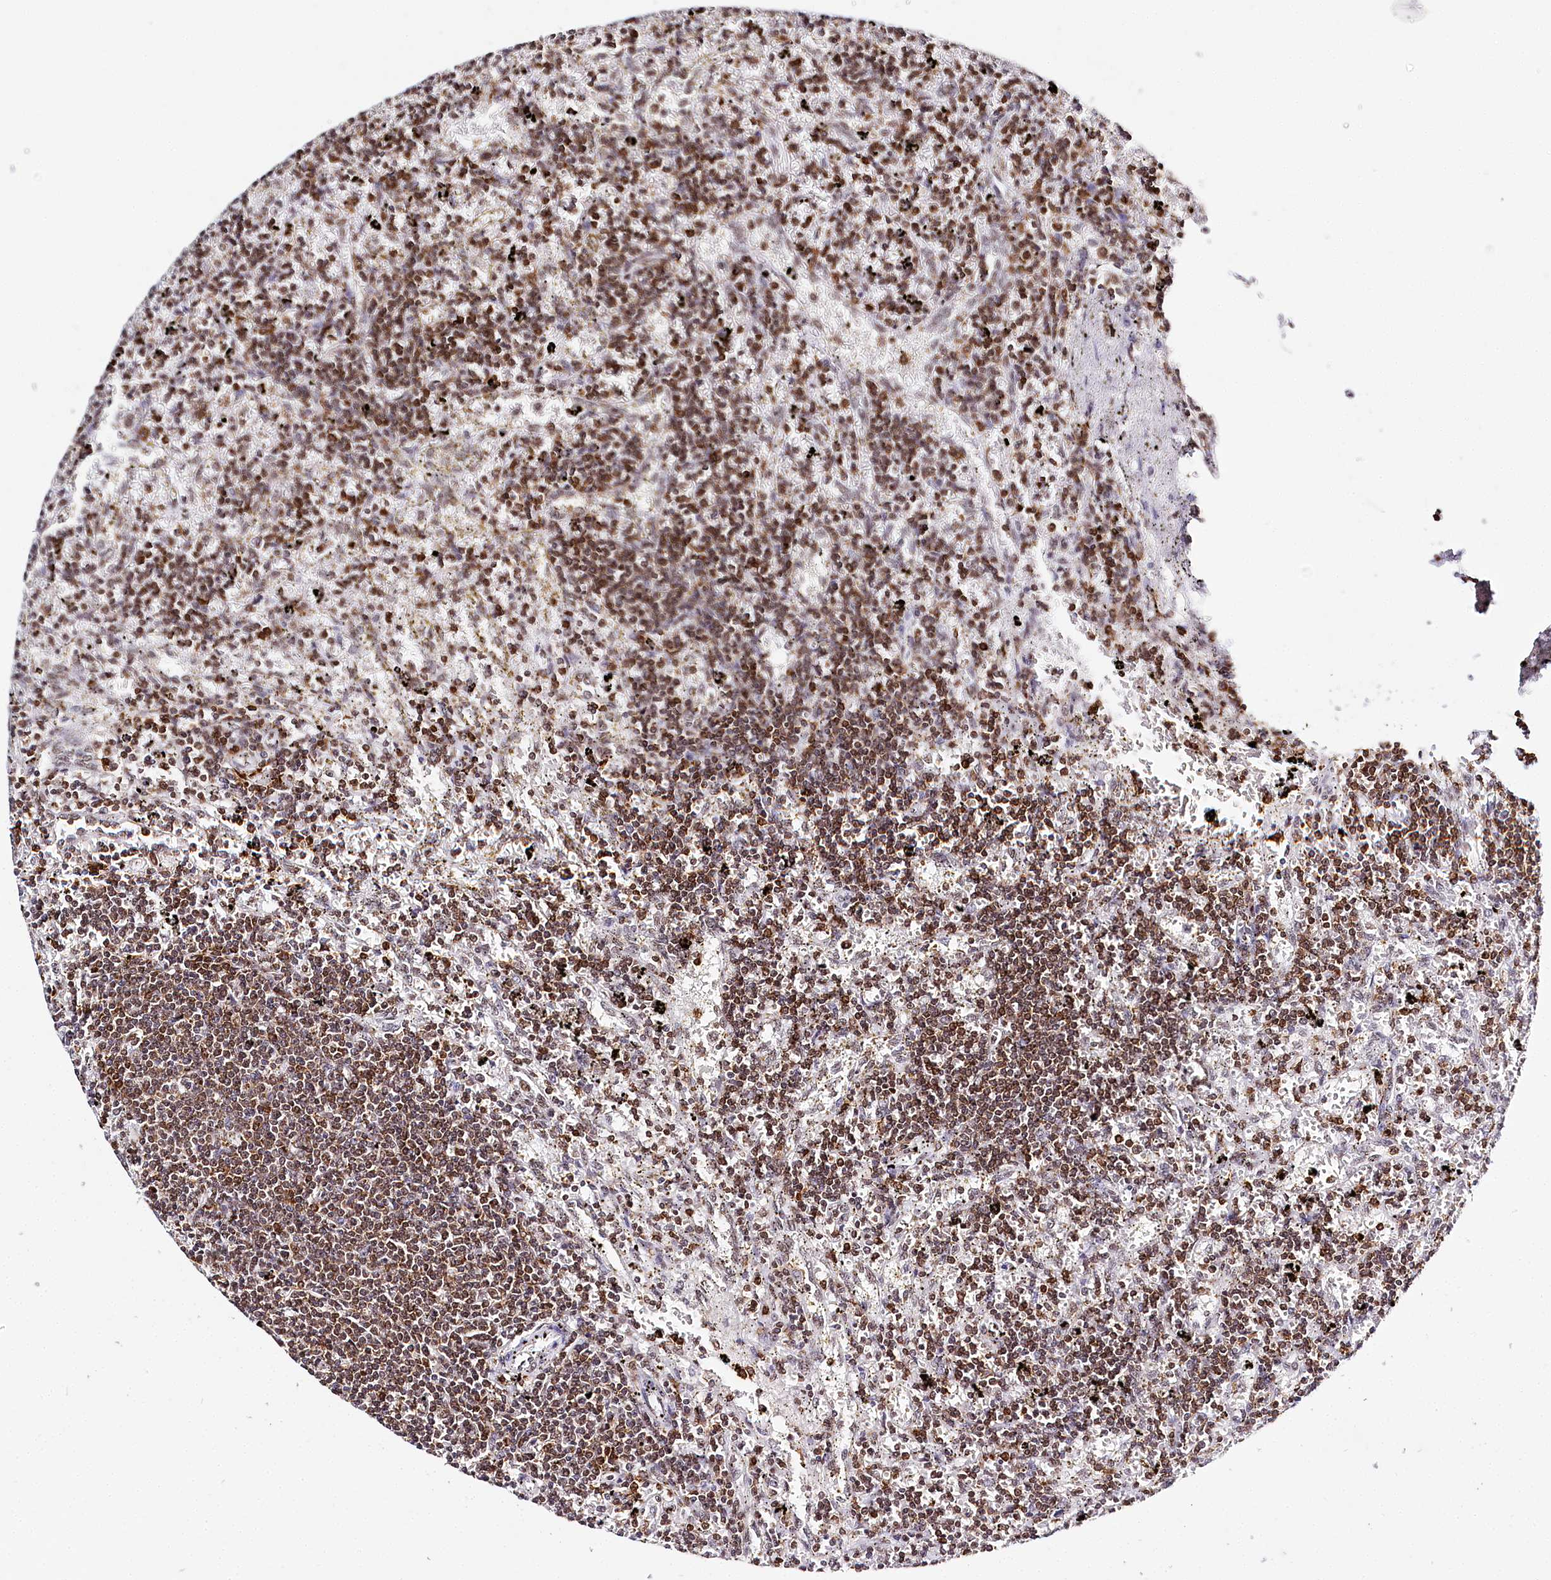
{"staining": {"intensity": "moderate", "quantity": ">75%", "location": "cytoplasmic/membranous,nuclear"}, "tissue": "lymphoma", "cell_type": "Tumor cells", "image_type": "cancer", "snomed": [{"axis": "morphology", "description": "Malignant lymphoma, non-Hodgkin's type, Low grade"}, {"axis": "topography", "description": "Spleen"}], "caption": "Moderate cytoplasmic/membranous and nuclear protein positivity is seen in approximately >75% of tumor cells in low-grade malignant lymphoma, non-Hodgkin's type. (DAB = brown stain, brightfield microscopy at high magnification).", "gene": "BARD1", "patient": {"sex": "male", "age": 76}}